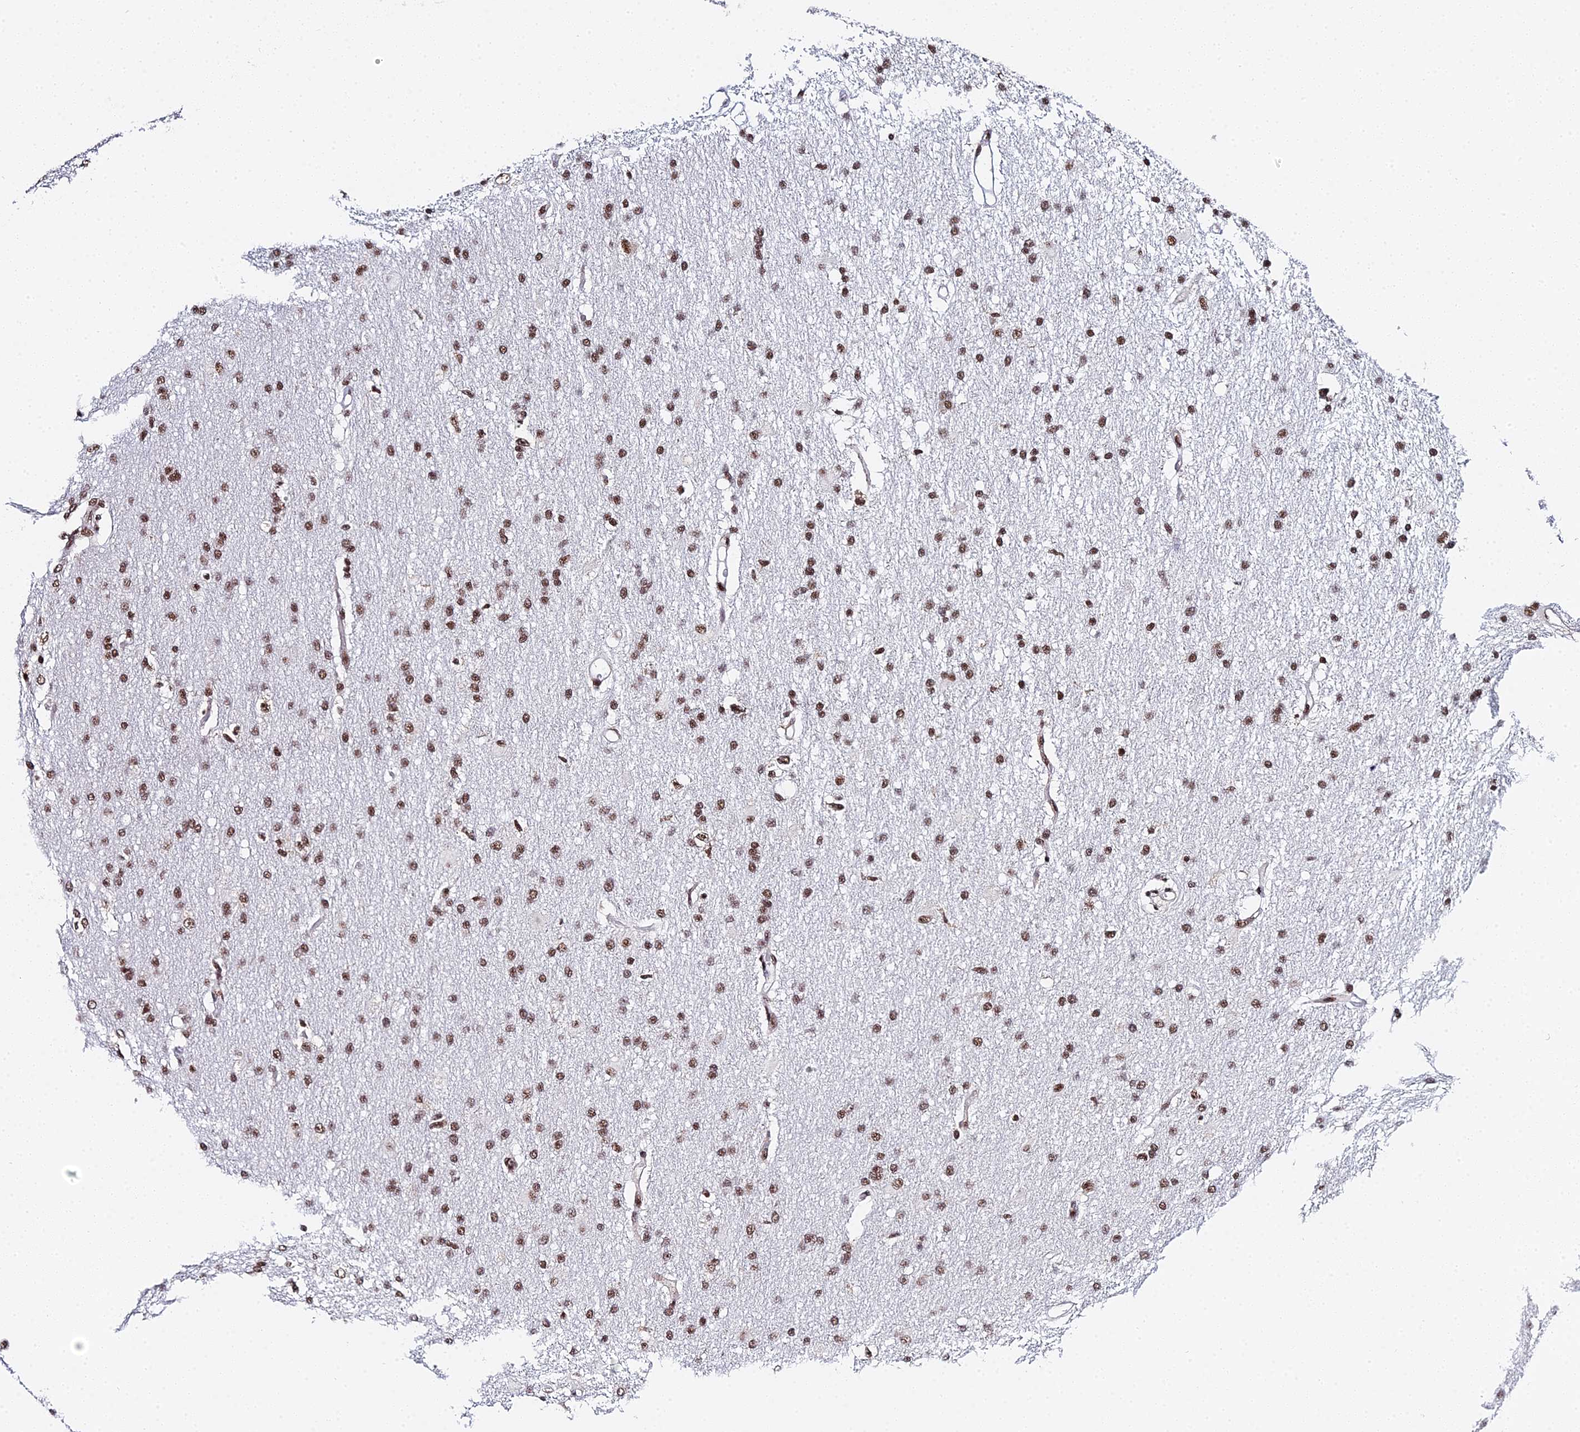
{"staining": {"intensity": "moderate", "quantity": ">75%", "location": "nuclear"}, "tissue": "glioma", "cell_type": "Tumor cells", "image_type": "cancer", "snomed": [{"axis": "morphology", "description": "Glioma, malignant, High grade"}, {"axis": "topography", "description": "Brain"}], "caption": "Moderate nuclear positivity is seen in about >75% of tumor cells in glioma.", "gene": "MAGOHB", "patient": {"sex": "male", "age": 77}}